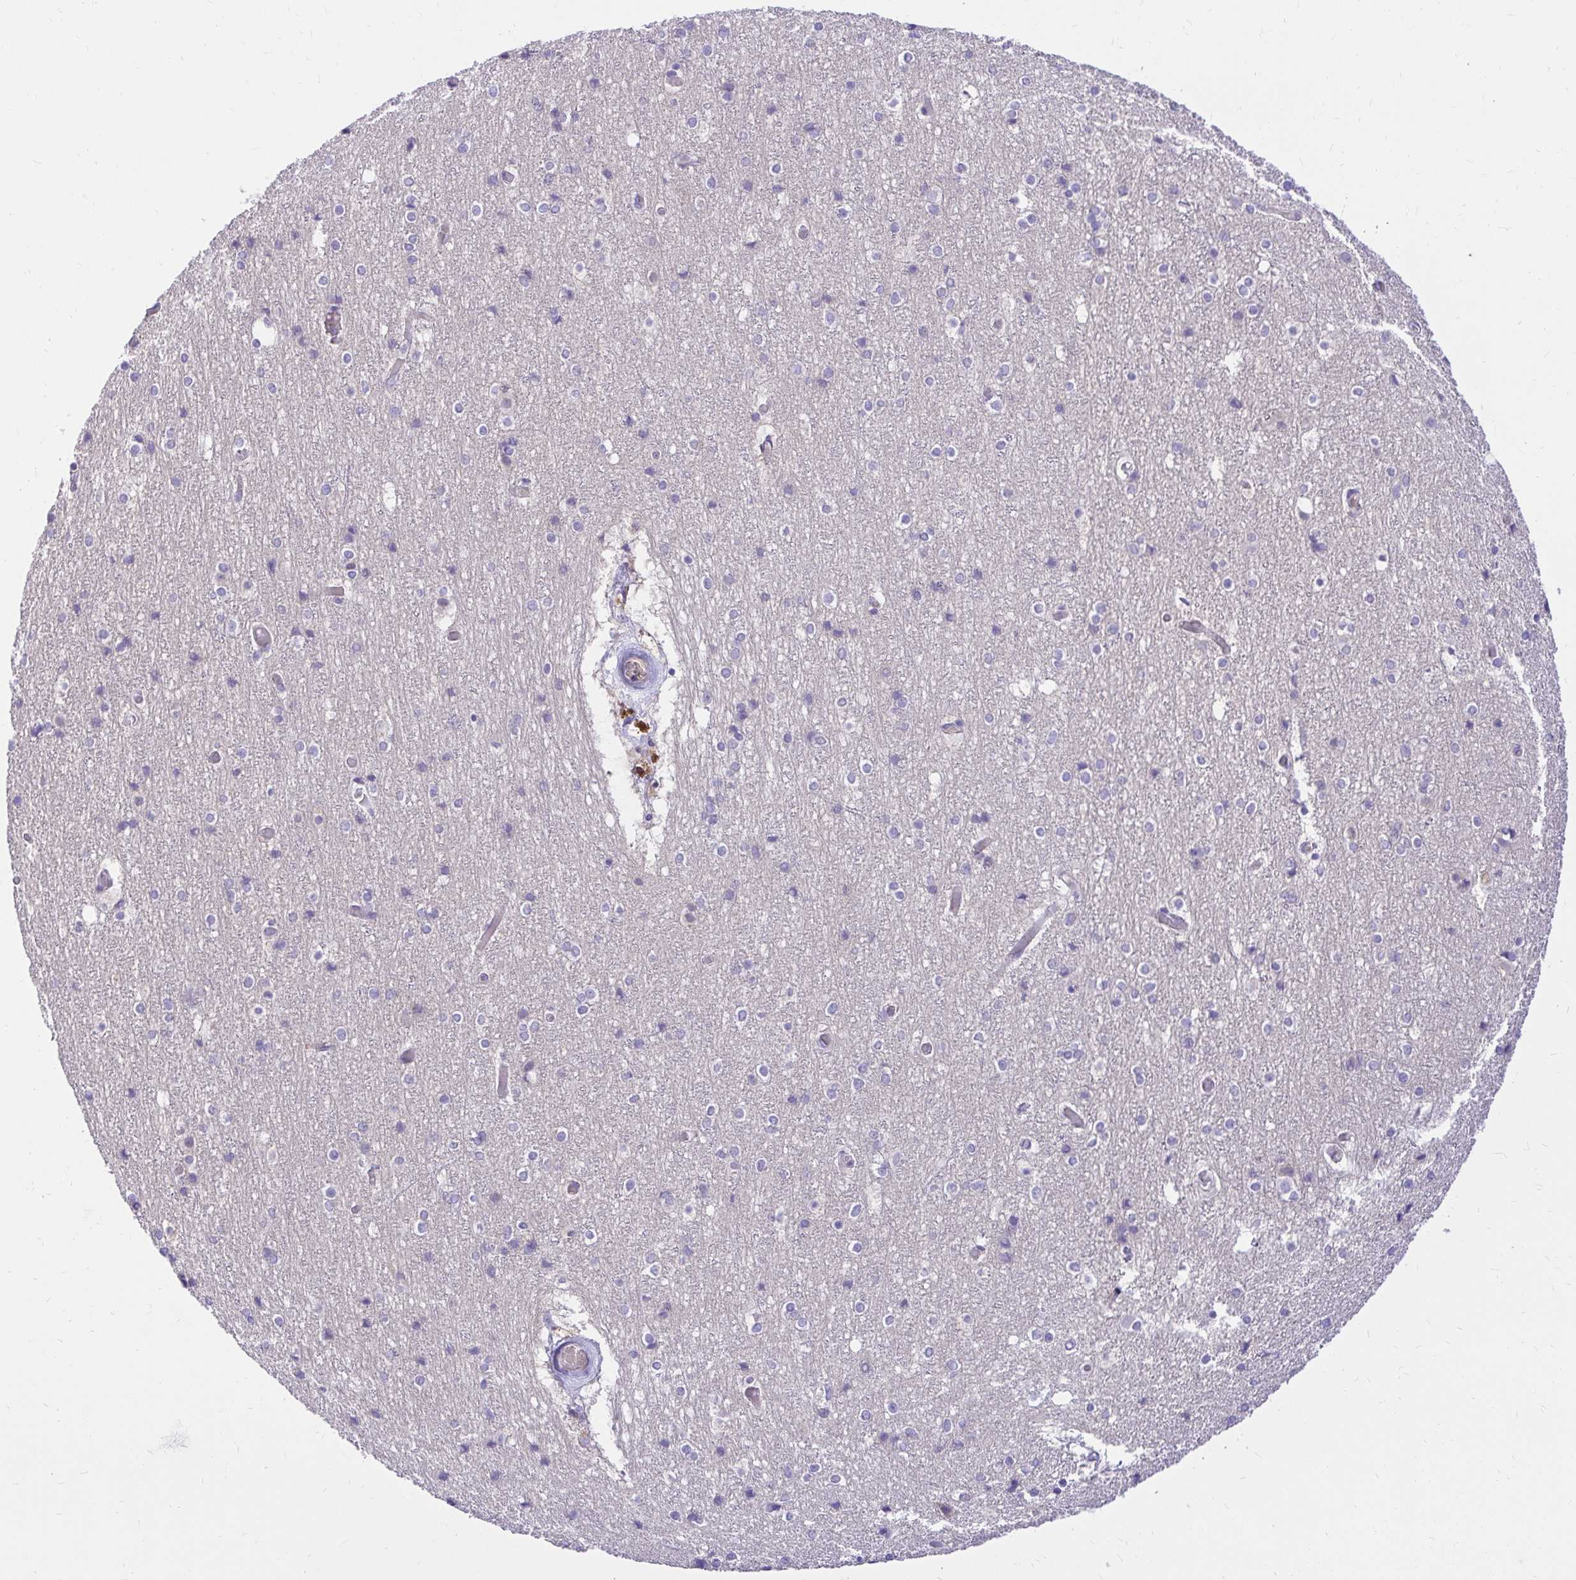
{"staining": {"intensity": "negative", "quantity": "none", "location": "none"}, "tissue": "cerebral cortex", "cell_type": "Endothelial cells", "image_type": "normal", "snomed": [{"axis": "morphology", "description": "Normal tissue, NOS"}, {"axis": "topography", "description": "Cerebral cortex"}], "caption": "IHC micrograph of unremarkable cerebral cortex: human cerebral cortex stained with DAB displays no significant protein expression in endothelial cells. (DAB immunohistochemistry, high magnification).", "gene": "PKN3", "patient": {"sex": "female", "age": 52}}